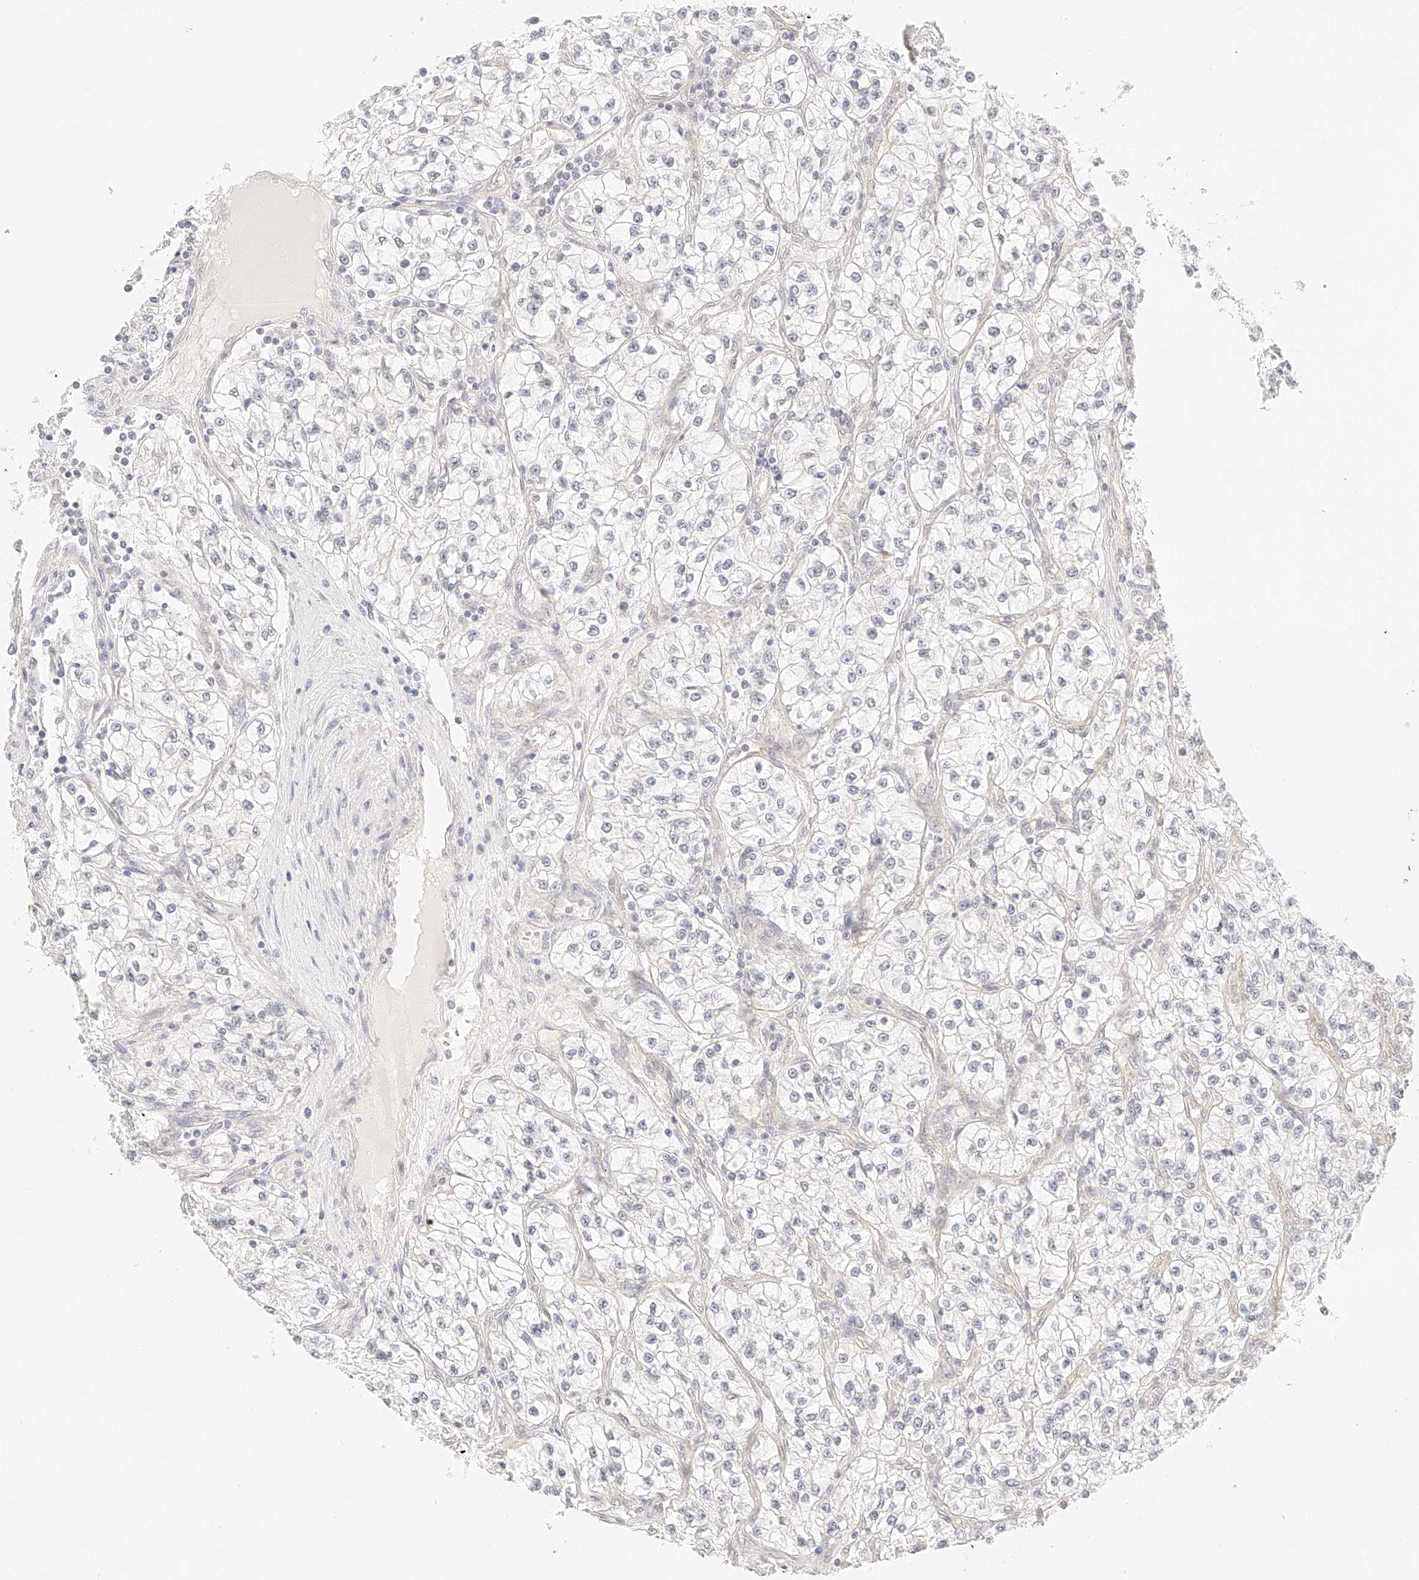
{"staining": {"intensity": "negative", "quantity": "none", "location": "none"}, "tissue": "renal cancer", "cell_type": "Tumor cells", "image_type": "cancer", "snomed": [{"axis": "morphology", "description": "Adenocarcinoma, NOS"}, {"axis": "topography", "description": "Kidney"}], "caption": "Immunohistochemical staining of human adenocarcinoma (renal) displays no significant staining in tumor cells.", "gene": "ZFP69", "patient": {"sex": "female", "age": 57}}